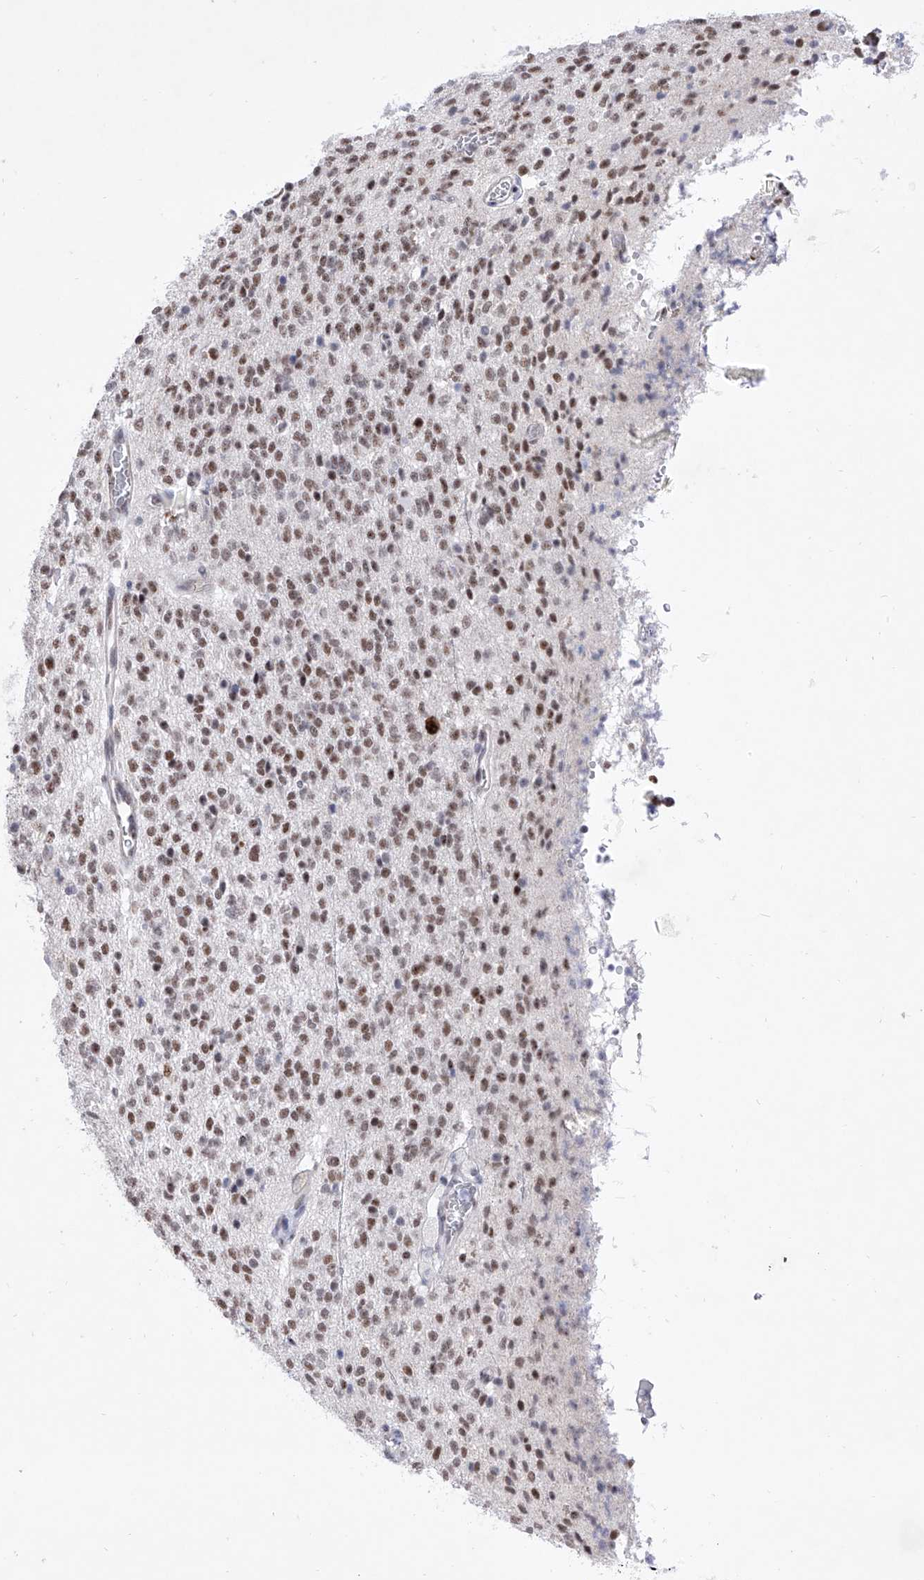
{"staining": {"intensity": "moderate", "quantity": ">75%", "location": "nuclear"}, "tissue": "glioma", "cell_type": "Tumor cells", "image_type": "cancer", "snomed": [{"axis": "morphology", "description": "Glioma, malignant, High grade"}, {"axis": "topography", "description": "Brain"}], "caption": "An IHC micrograph of neoplastic tissue is shown. Protein staining in brown highlights moderate nuclear positivity in high-grade glioma (malignant) within tumor cells.", "gene": "ATN1", "patient": {"sex": "male", "age": 34}}